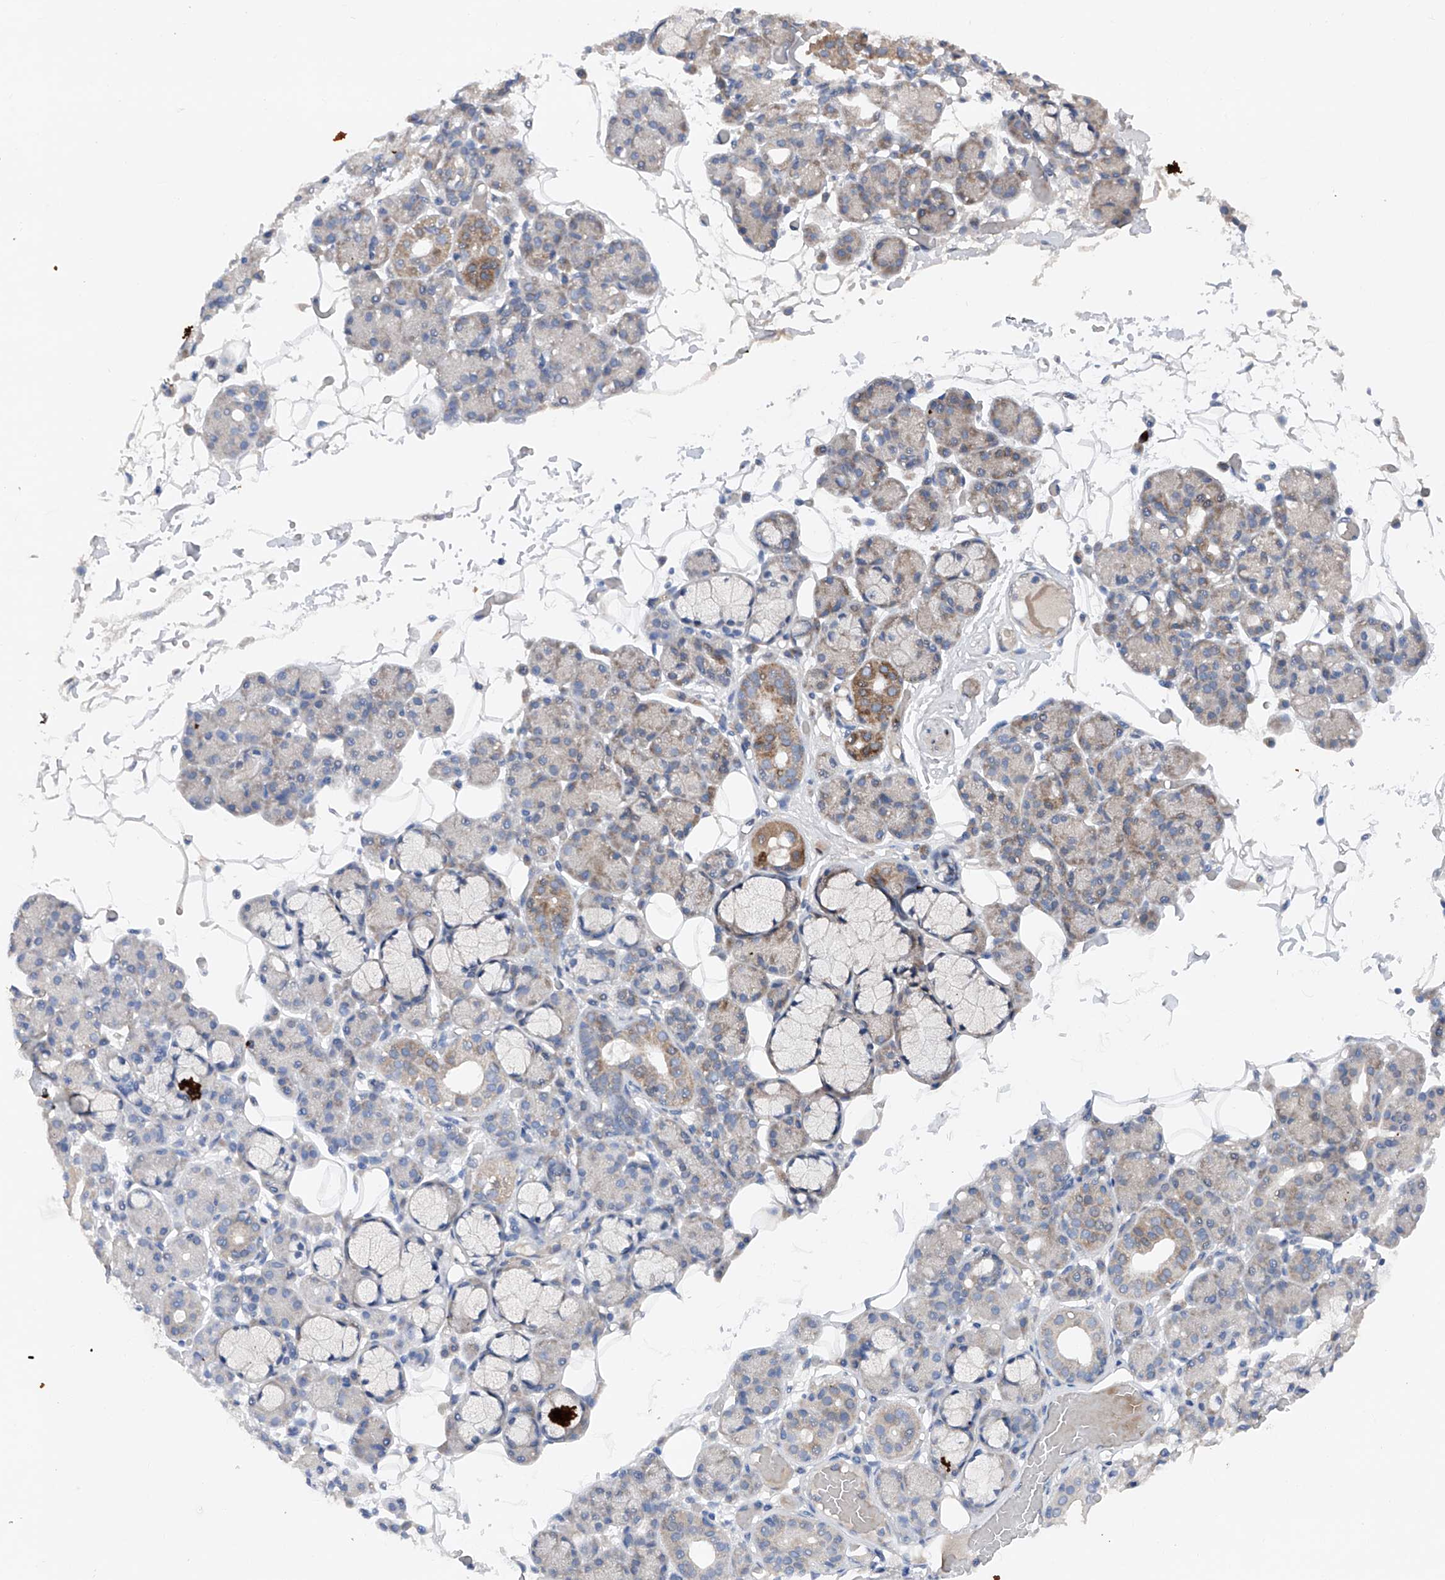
{"staining": {"intensity": "strong", "quantity": "<25%", "location": "cytoplasmic/membranous"}, "tissue": "salivary gland", "cell_type": "Glandular cells", "image_type": "normal", "snomed": [{"axis": "morphology", "description": "Normal tissue, NOS"}, {"axis": "topography", "description": "Salivary gland"}], "caption": "Immunohistochemical staining of benign salivary gland displays medium levels of strong cytoplasmic/membranous expression in about <25% of glandular cells. Nuclei are stained in blue.", "gene": "DAD1", "patient": {"sex": "male", "age": 63}}